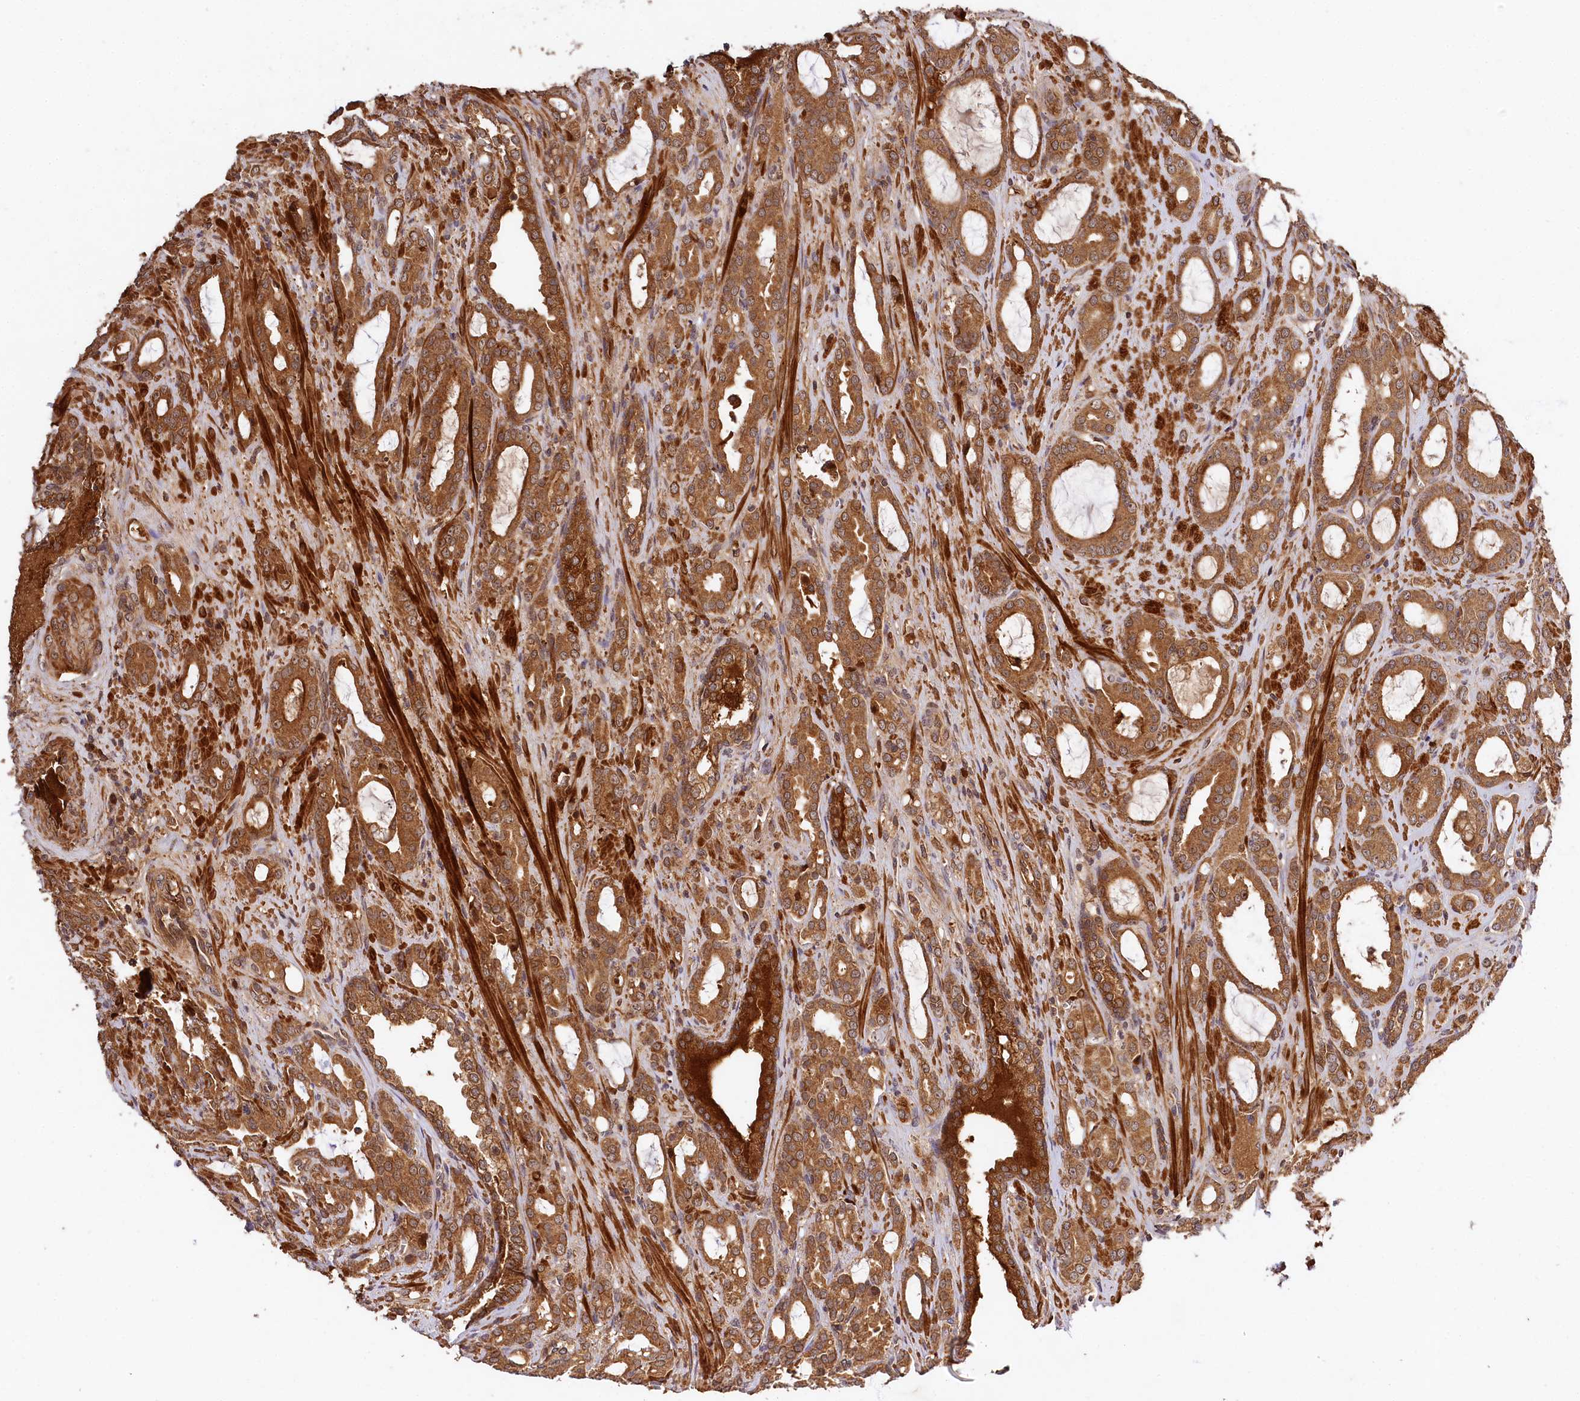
{"staining": {"intensity": "moderate", "quantity": ">75%", "location": "cytoplasmic/membranous"}, "tissue": "prostate cancer", "cell_type": "Tumor cells", "image_type": "cancer", "snomed": [{"axis": "morphology", "description": "Adenocarcinoma, High grade"}, {"axis": "topography", "description": "Prostate"}], "caption": "A micrograph of human prostate high-grade adenocarcinoma stained for a protein displays moderate cytoplasmic/membranous brown staining in tumor cells.", "gene": "MCF2L2", "patient": {"sex": "male", "age": 72}}